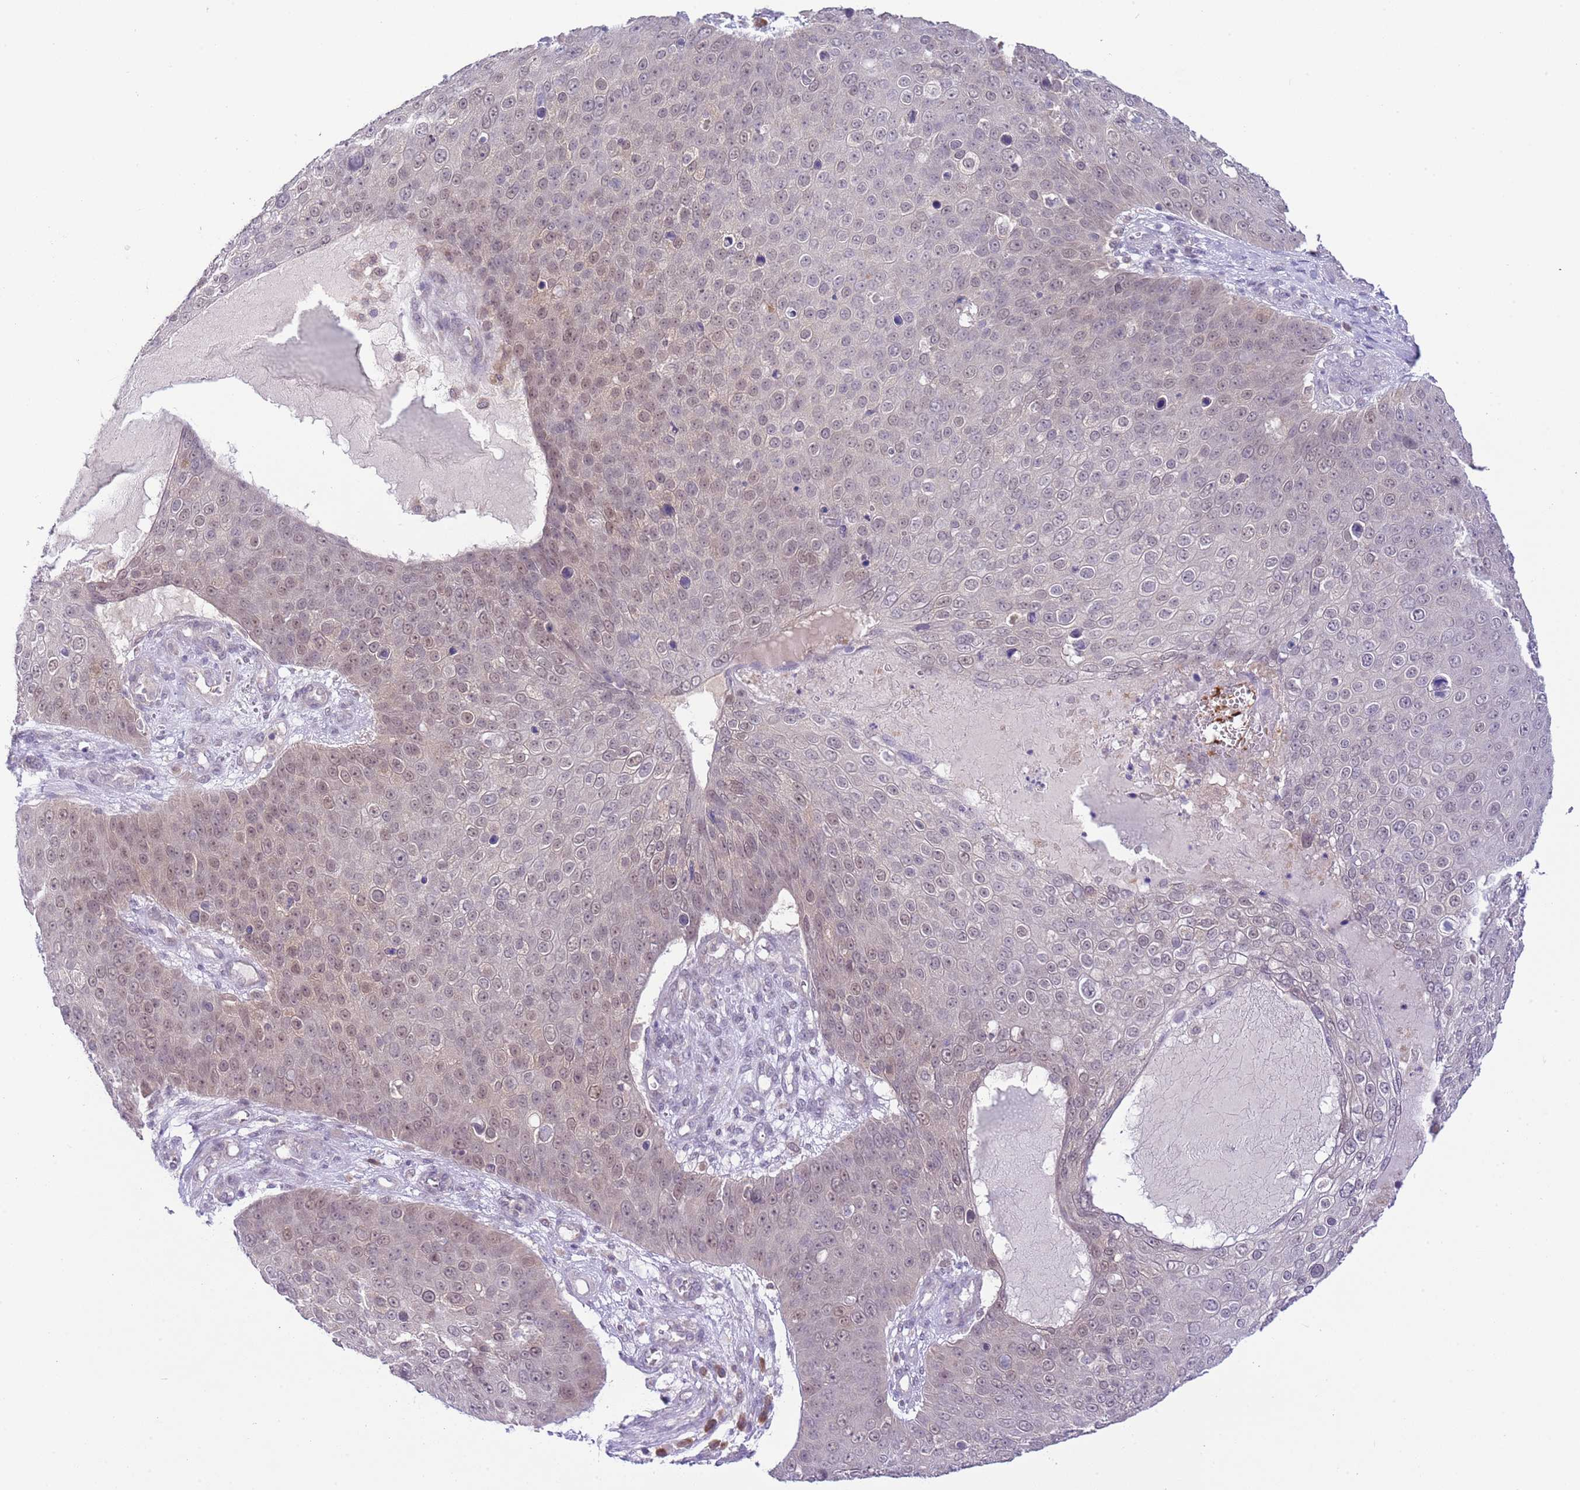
{"staining": {"intensity": "weak", "quantity": "<25%", "location": "cytoplasmic/membranous"}, "tissue": "skin cancer", "cell_type": "Tumor cells", "image_type": "cancer", "snomed": [{"axis": "morphology", "description": "Squamous cell carcinoma, NOS"}, {"axis": "topography", "description": "Skin"}], "caption": "Skin cancer (squamous cell carcinoma) was stained to show a protein in brown. There is no significant expression in tumor cells.", "gene": "GALK2", "patient": {"sex": "male", "age": 71}}